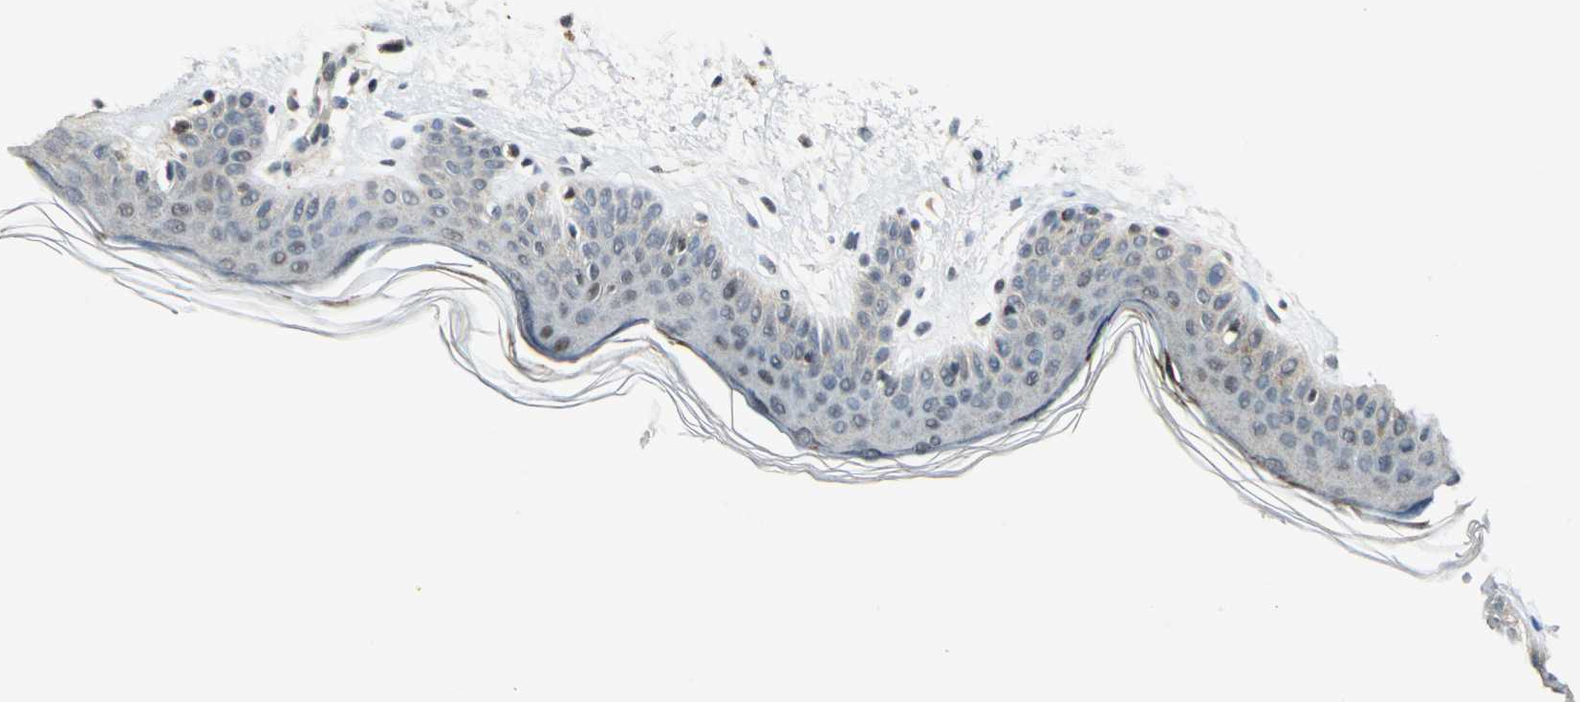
{"staining": {"intensity": "weak", "quantity": "<25%", "location": "cytoplasmic/membranous"}, "tissue": "skin", "cell_type": "Fibroblasts", "image_type": "normal", "snomed": [{"axis": "morphology", "description": "Normal tissue, NOS"}, {"axis": "topography", "description": "Skin"}], "caption": "Immunohistochemistry histopathology image of normal skin: human skin stained with DAB (3,3'-diaminobenzidine) reveals no significant protein expression in fibroblasts.", "gene": "PIN1", "patient": {"sex": "female", "age": 56}}